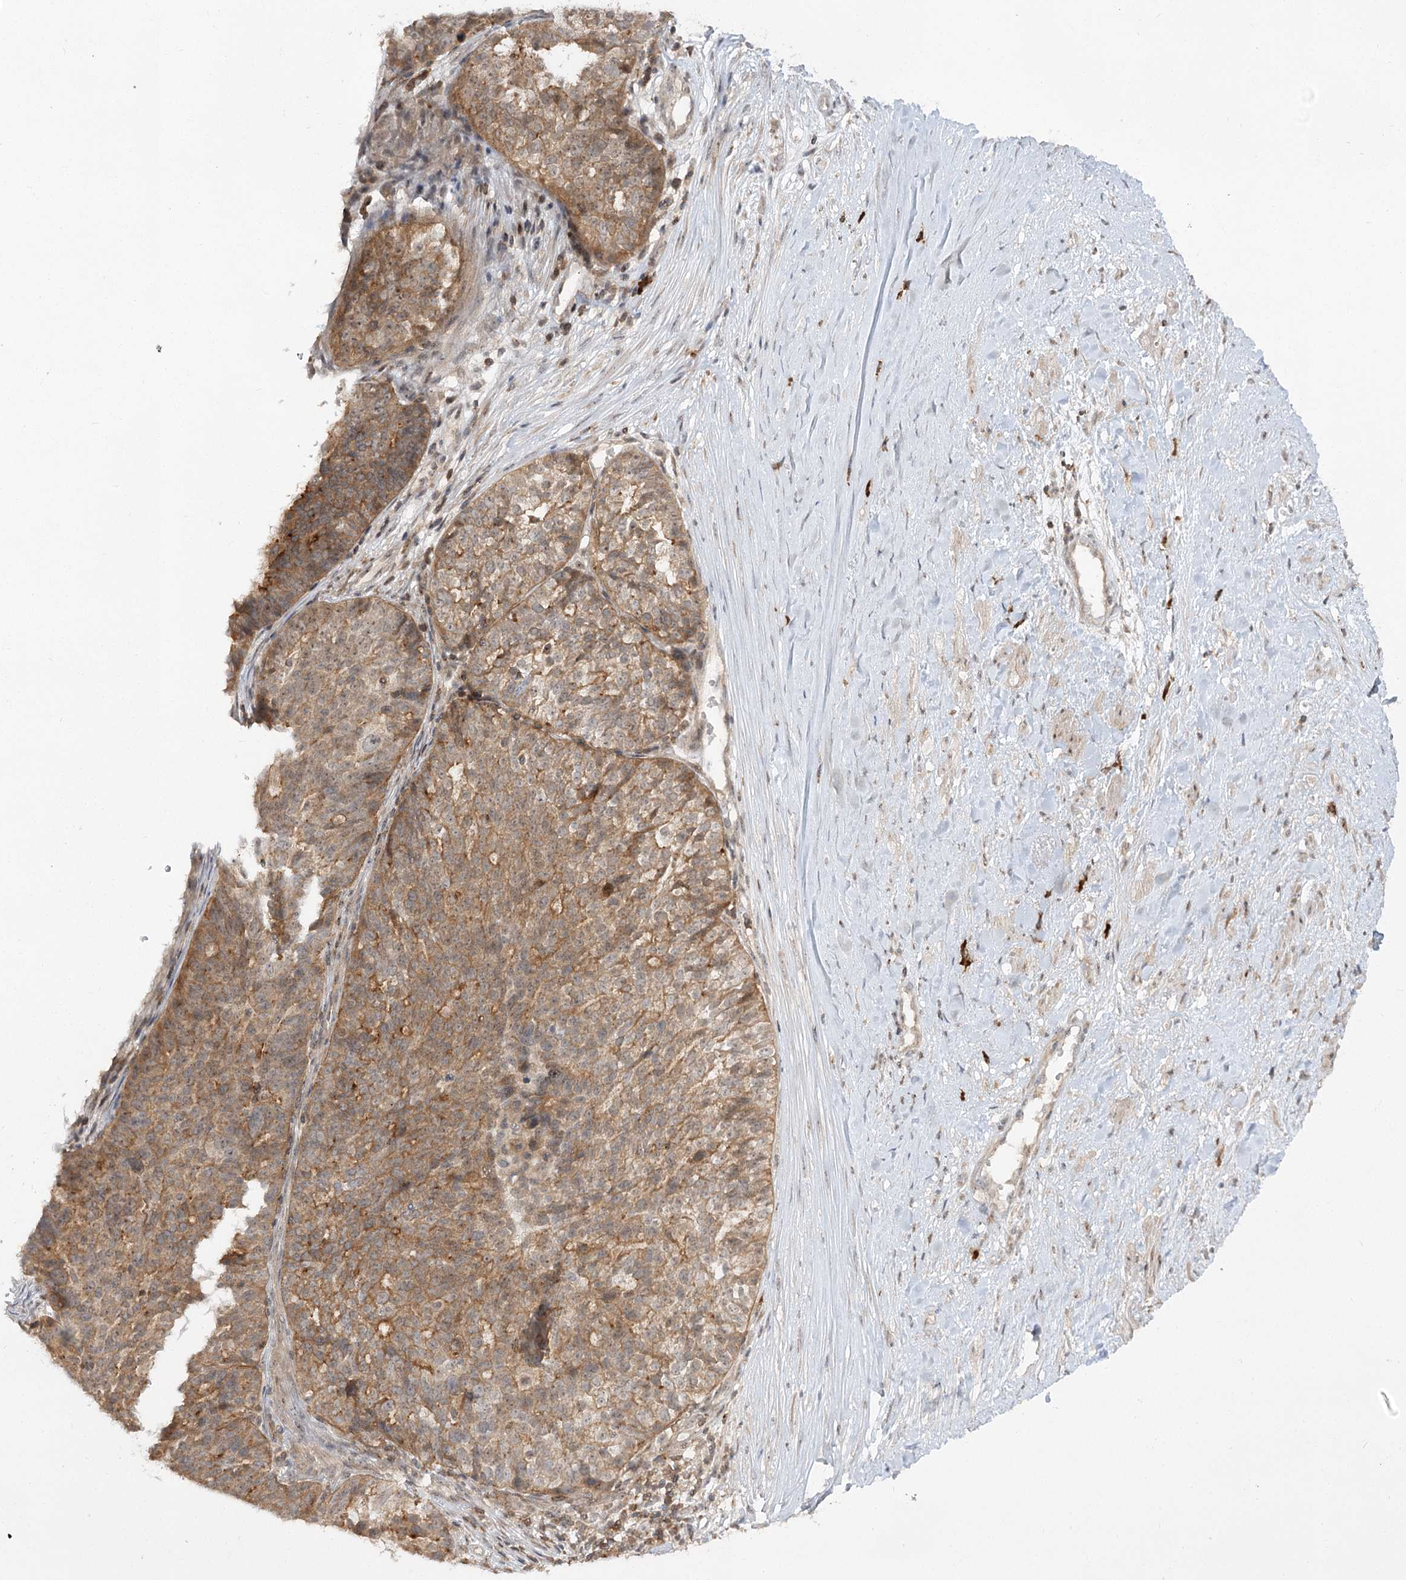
{"staining": {"intensity": "moderate", "quantity": ">75%", "location": "cytoplasmic/membranous"}, "tissue": "ovarian cancer", "cell_type": "Tumor cells", "image_type": "cancer", "snomed": [{"axis": "morphology", "description": "Cystadenocarcinoma, serous, NOS"}, {"axis": "topography", "description": "Ovary"}], "caption": "Immunohistochemical staining of ovarian cancer (serous cystadenocarcinoma) shows medium levels of moderate cytoplasmic/membranous protein staining in approximately >75% of tumor cells.", "gene": "SYTL1", "patient": {"sex": "female", "age": 59}}